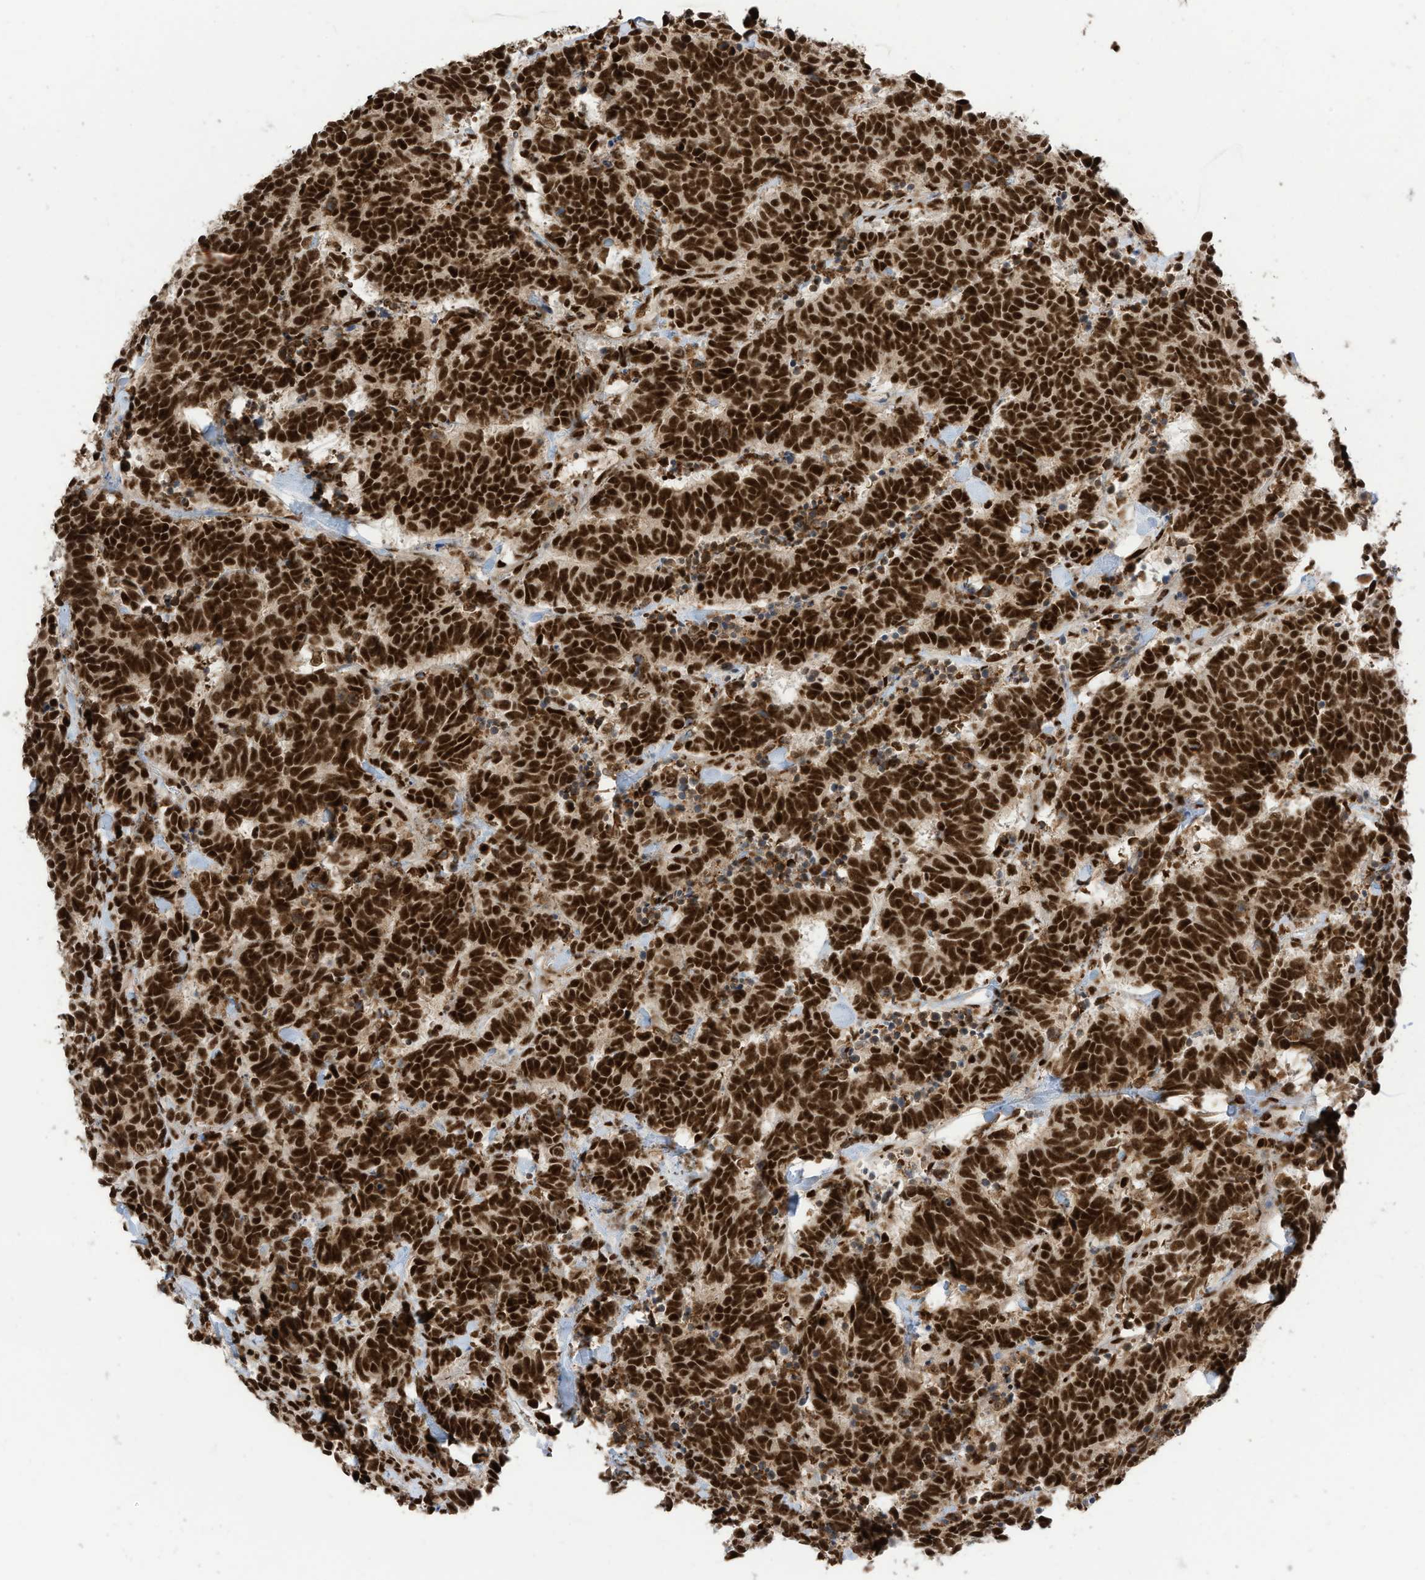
{"staining": {"intensity": "strong", "quantity": ">75%", "location": "nuclear"}, "tissue": "carcinoid", "cell_type": "Tumor cells", "image_type": "cancer", "snomed": [{"axis": "morphology", "description": "Carcinoma, NOS"}, {"axis": "morphology", "description": "Carcinoid, malignant, NOS"}, {"axis": "topography", "description": "Urinary bladder"}], "caption": "There is high levels of strong nuclear positivity in tumor cells of carcinoid, as demonstrated by immunohistochemical staining (brown color).", "gene": "SF3A3", "patient": {"sex": "male", "age": 57}}